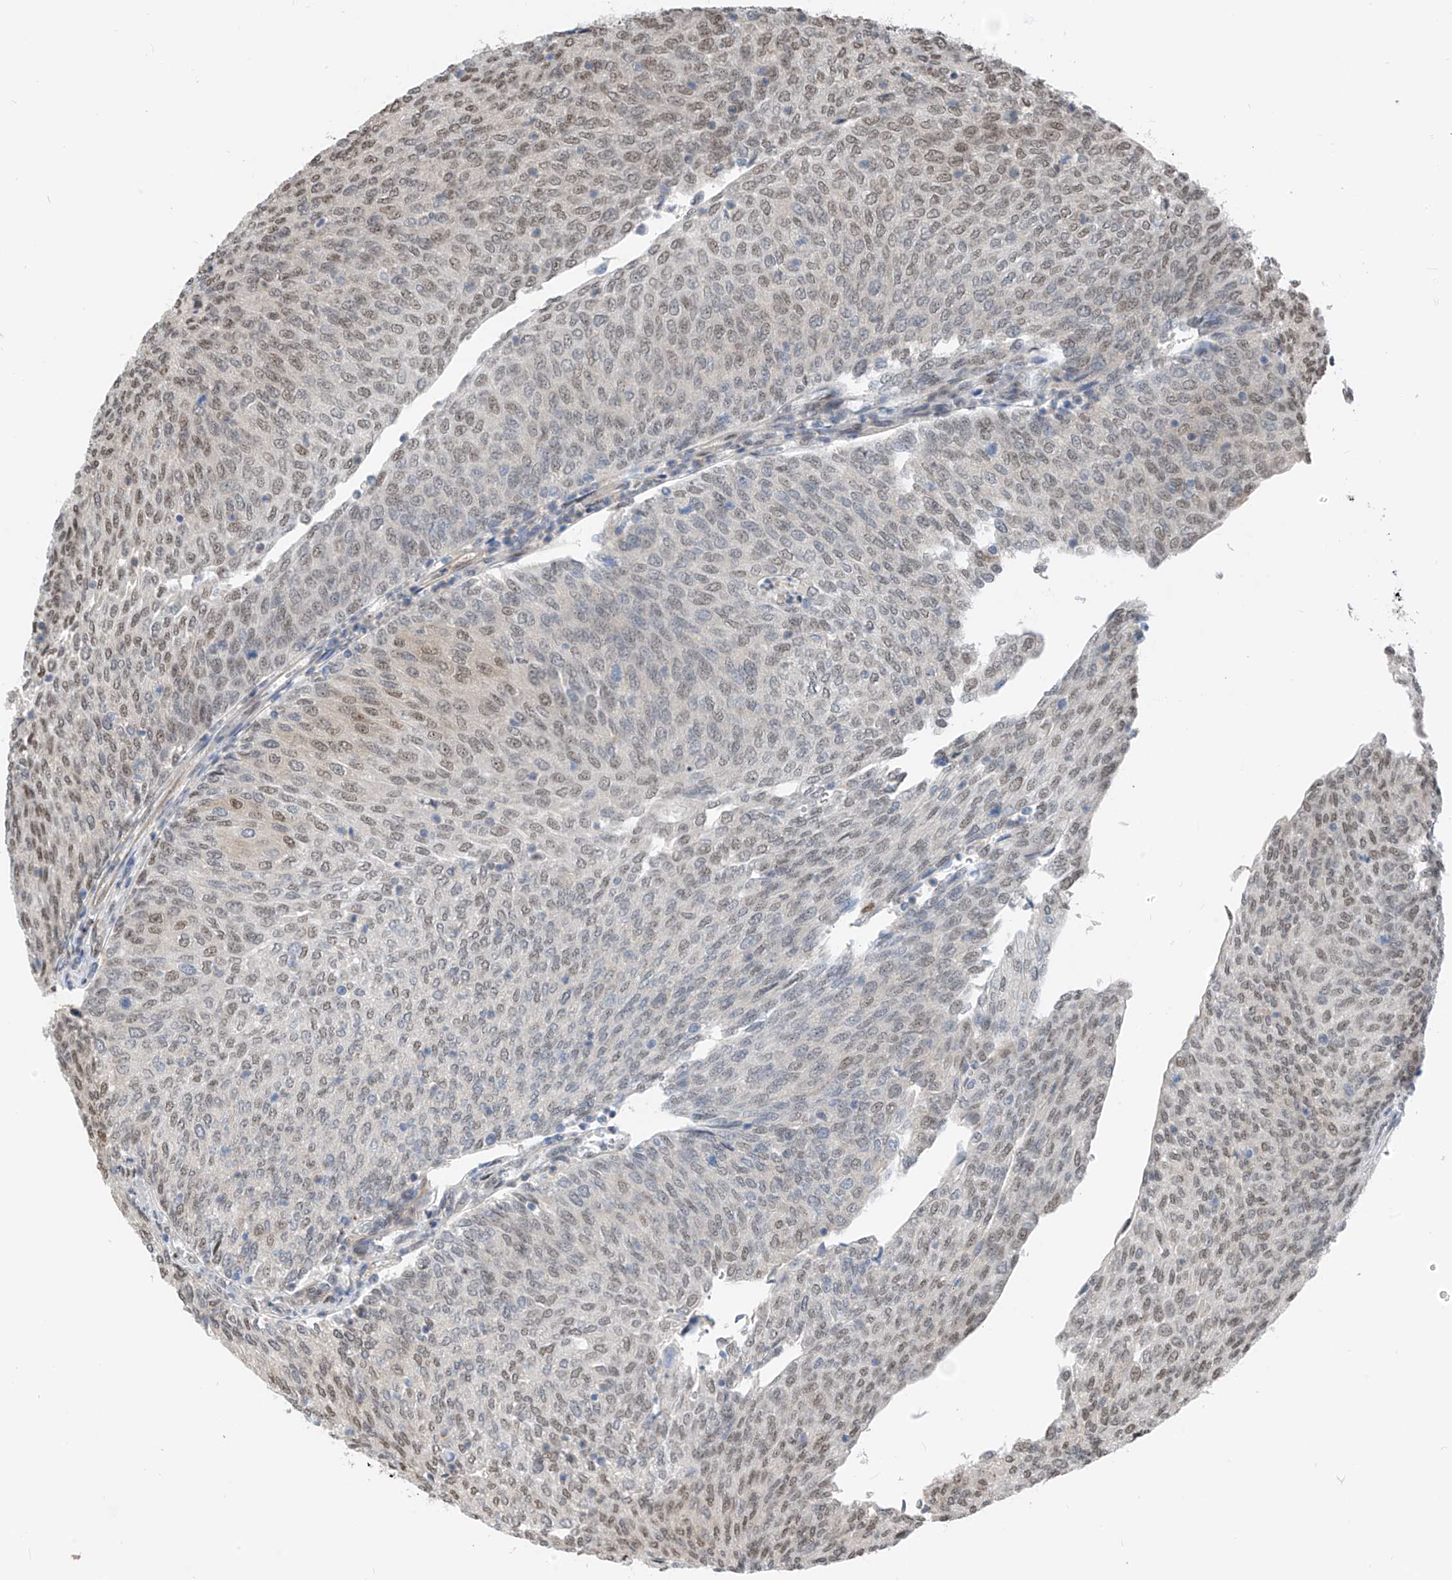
{"staining": {"intensity": "weak", "quantity": ">75%", "location": "nuclear"}, "tissue": "urothelial cancer", "cell_type": "Tumor cells", "image_type": "cancer", "snomed": [{"axis": "morphology", "description": "Urothelial carcinoma, Low grade"}, {"axis": "topography", "description": "Urinary bladder"}], "caption": "Immunohistochemistry of human urothelial cancer exhibits low levels of weak nuclear expression in approximately >75% of tumor cells.", "gene": "RBP7", "patient": {"sex": "female", "age": 79}}